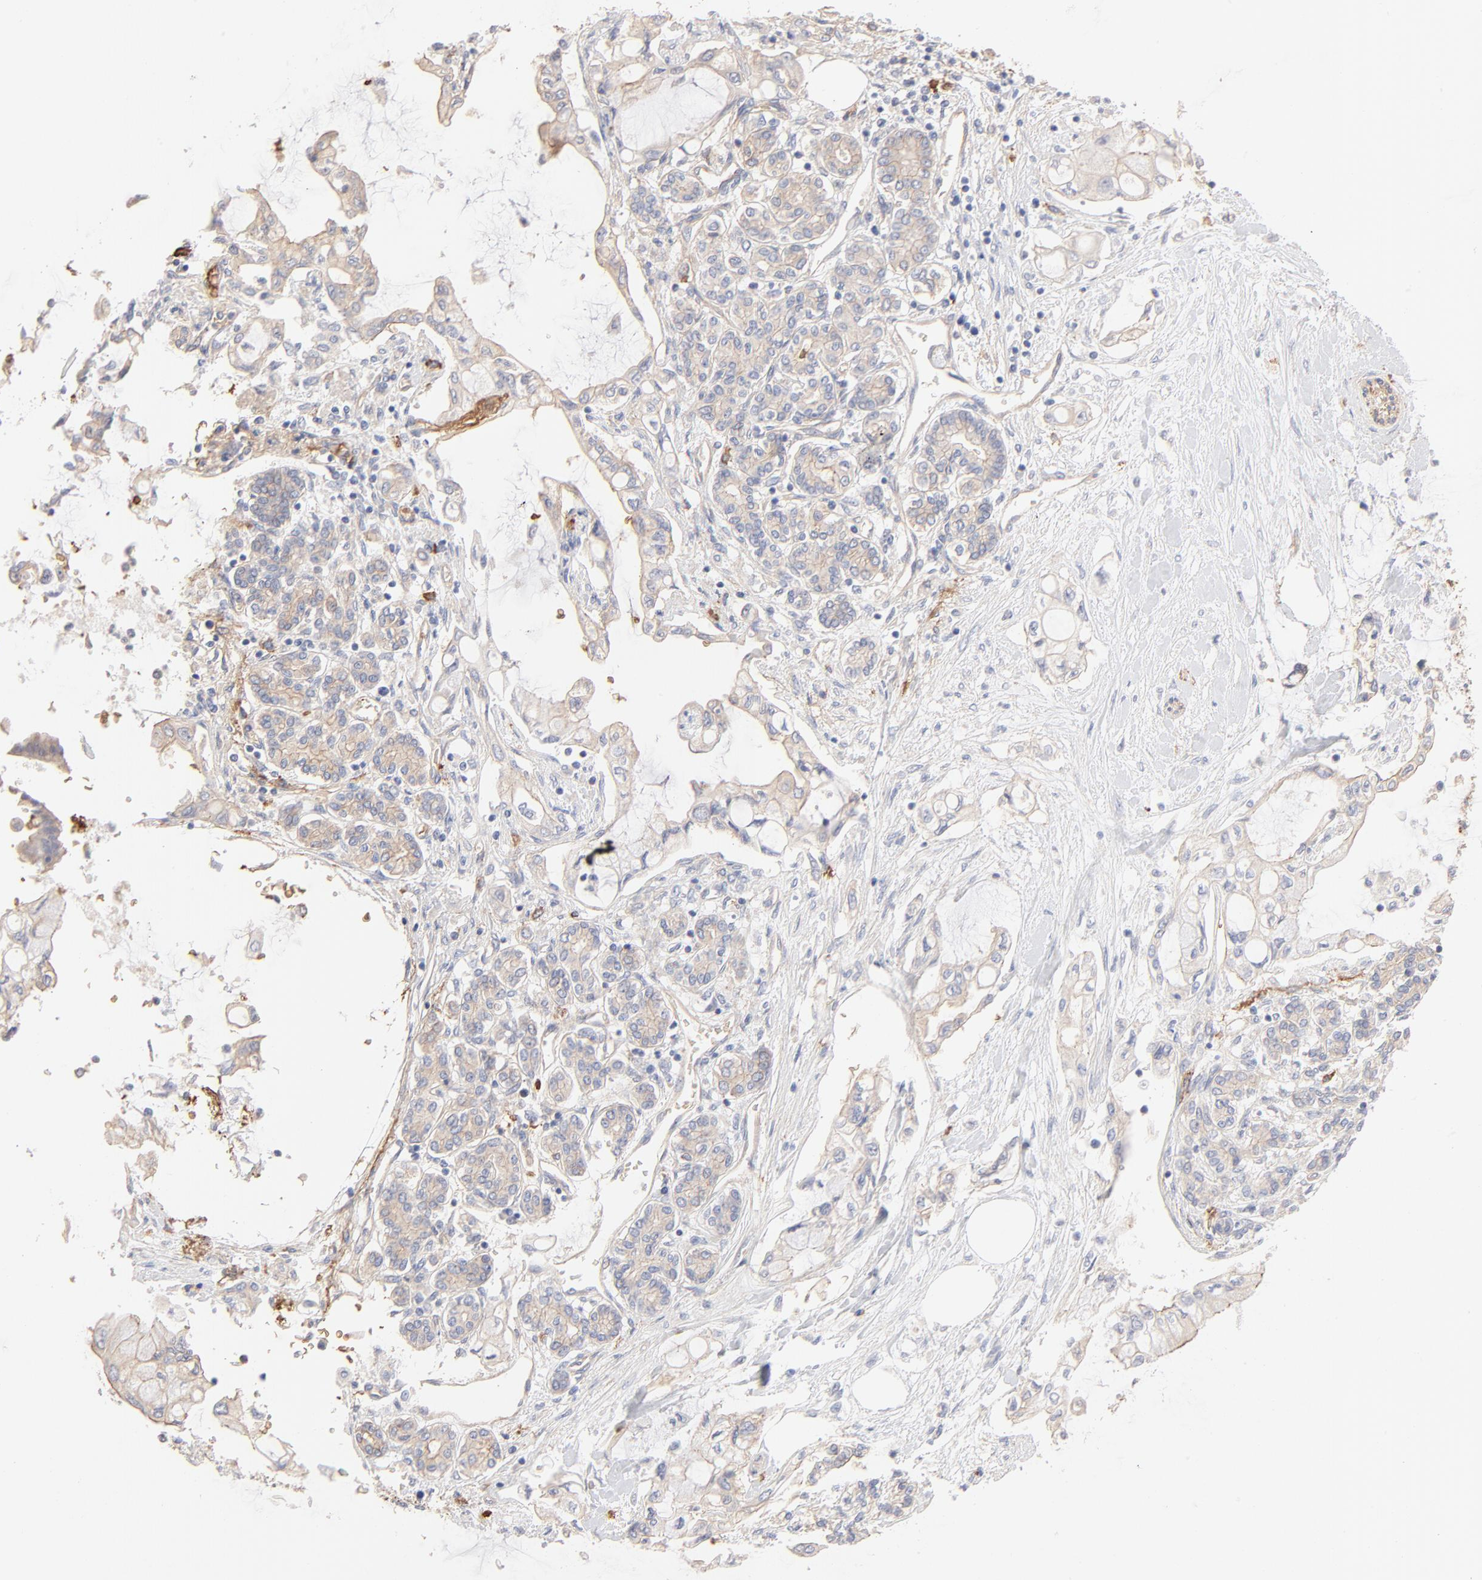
{"staining": {"intensity": "negative", "quantity": "none", "location": "none"}, "tissue": "pancreatic cancer", "cell_type": "Tumor cells", "image_type": "cancer", "snomed": [{"axis": "morphology", "description": "Adenocarcinoma, NOS"}, {"axis": "topography", "description": "Pancreas"}], "caption": "Human pancreatic cancer (adenocarcinoma) stained for a protein using immunohistochemistry reveals no positivity in tumor cells.", "gene": "SPTB", "patient": {"sex": "female", "age": 70}}